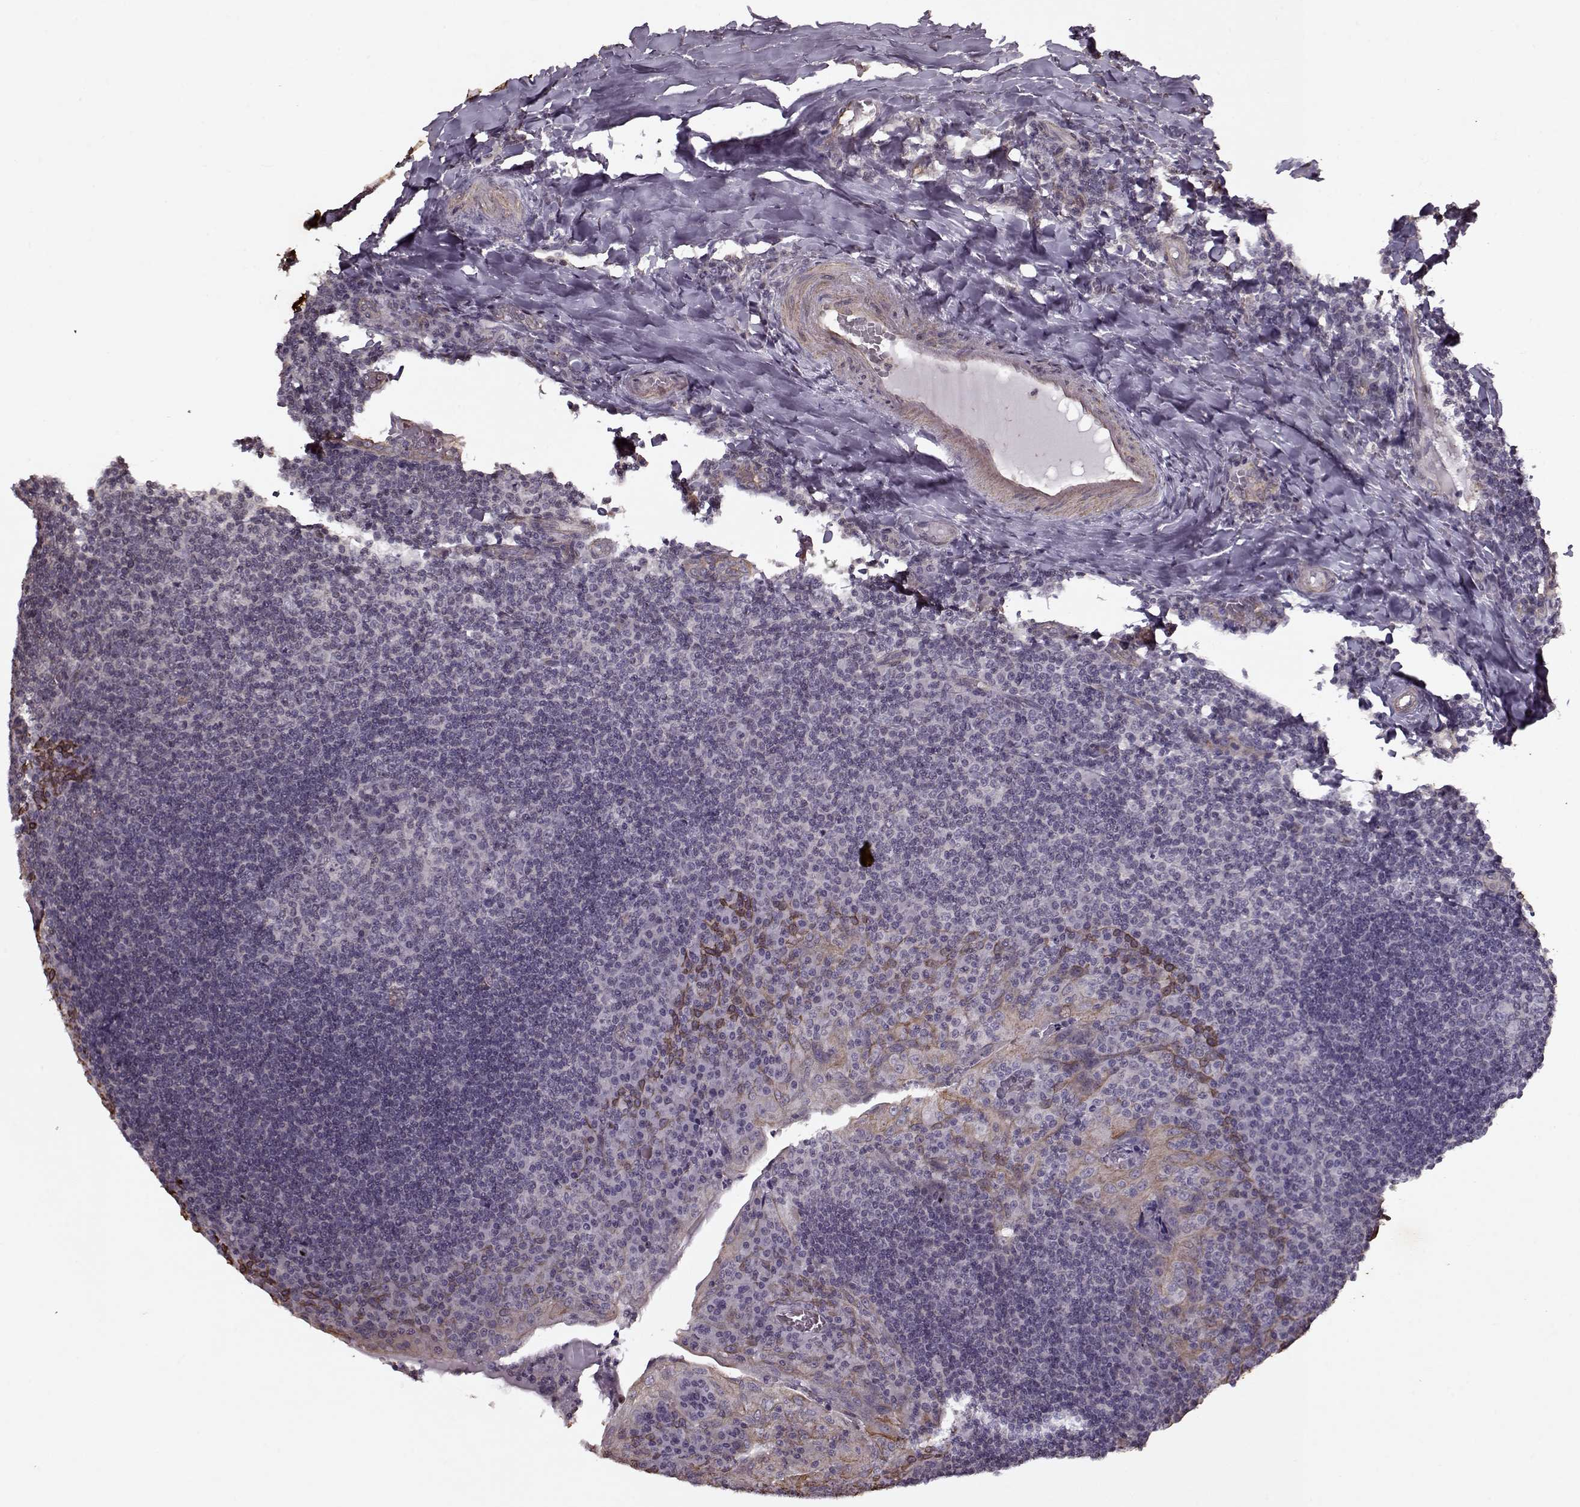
{"staining": {"intensity": "negative", "quantity": "none", "location": "none"}, "tissue": "tonsil", "cell_type": "Germinal center cells", "image_type": "normal", "snomed": [{"axis": "morphology", "description": "Normal tissue, NOS"}, {"axis": "topography", "description": "Tonsil"}], "caption": "Histopathology image shows no significant protein expression in germinal center cells of unremarkable tonsil.", "gene": "KRT9", "patient": {"sex": "male", "age": 17}}